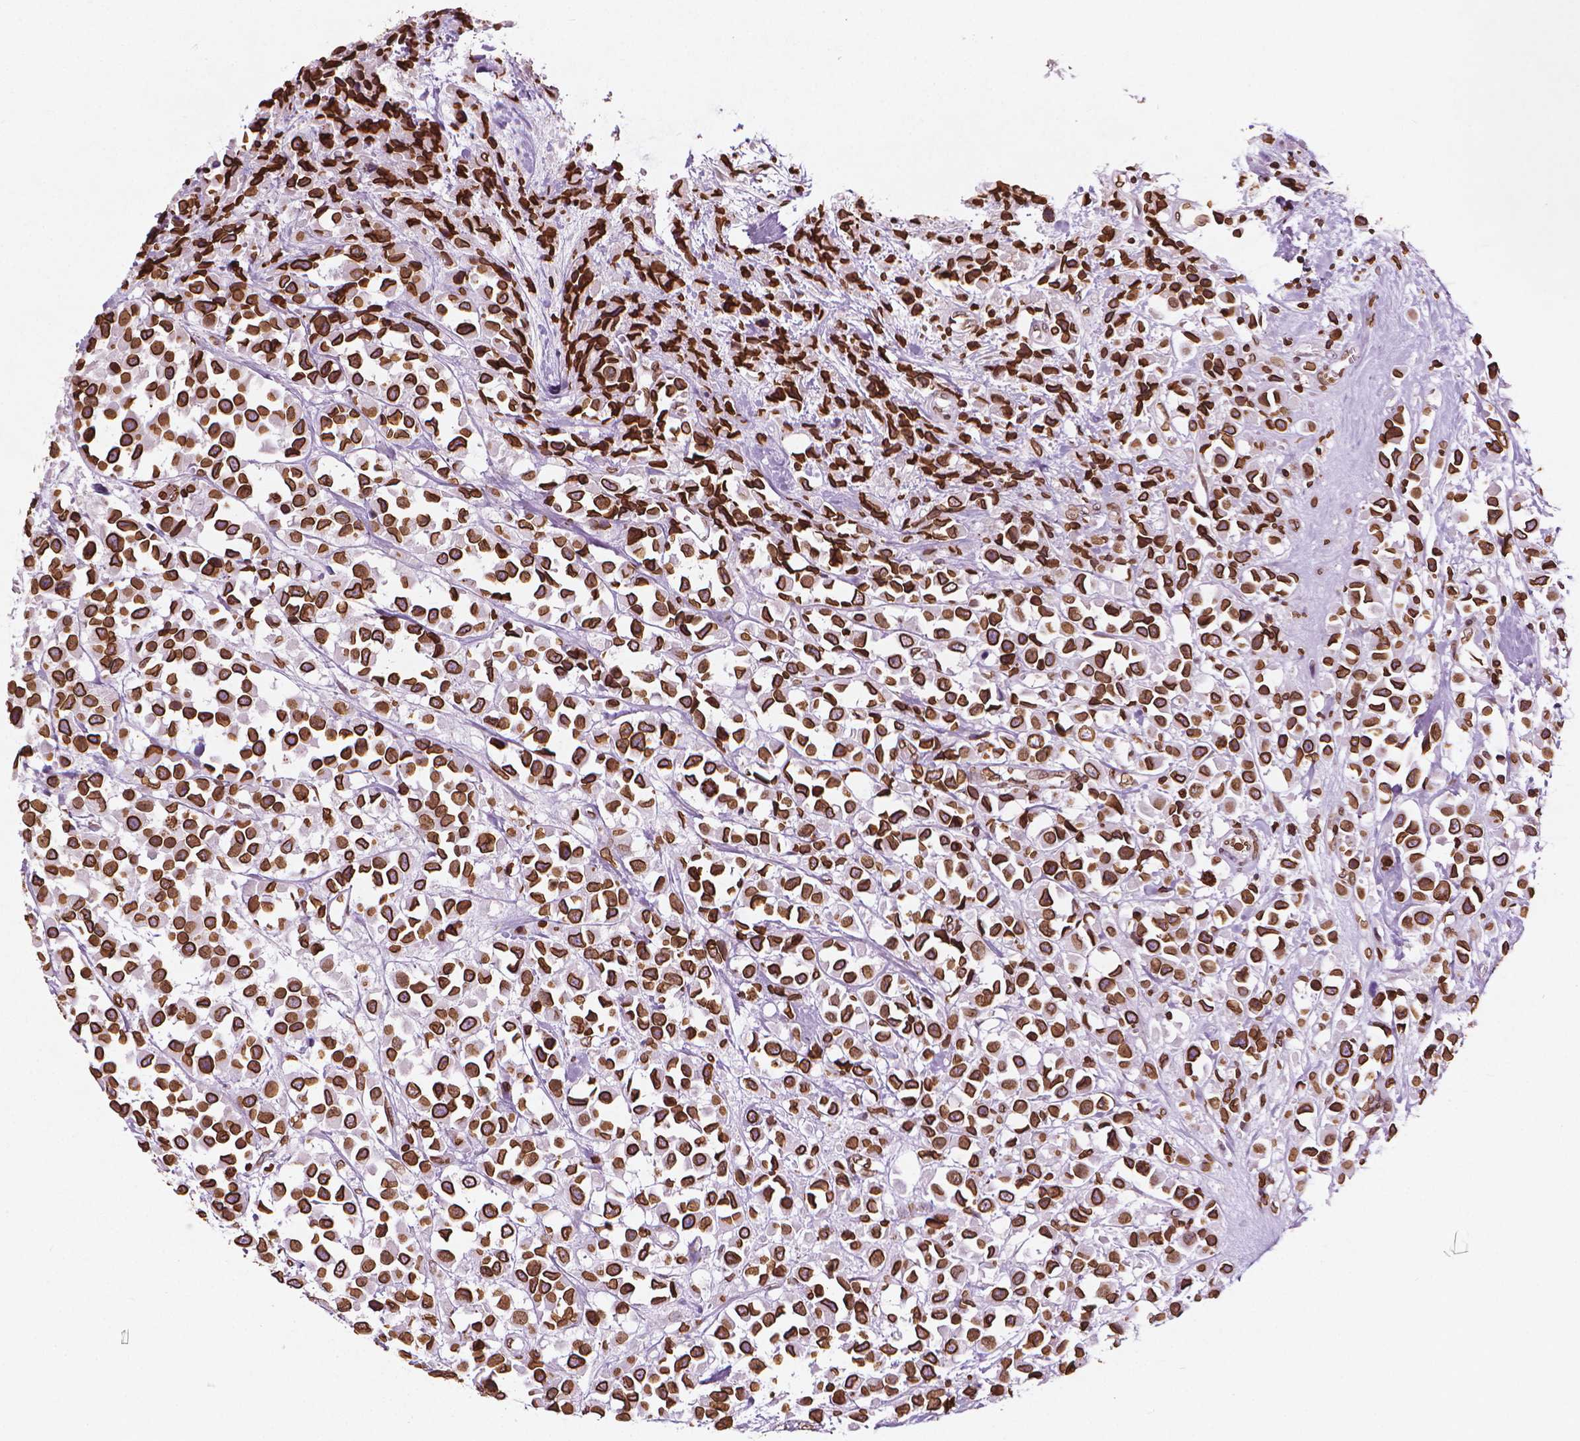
{"staining": {"intensity": "strong", "quantity": ">75%", "location": "cytoplasmic/membranous,nuclear"}, "tissue": "breast cancer", "cell_type": "Tumor cells", "image_type": "cancer", "snomed": [{"axis": "morphology", "description": "Duct carcinoma"}, {"axis": "topography", "description": "Breast"}], "caption": "Breast cancer (invasive ductal carcinoma) stained with a protein marker shows strong staining in tumor cells.", "gene": "LMNB1", "patient": {"sex": "female", "age": 61}}